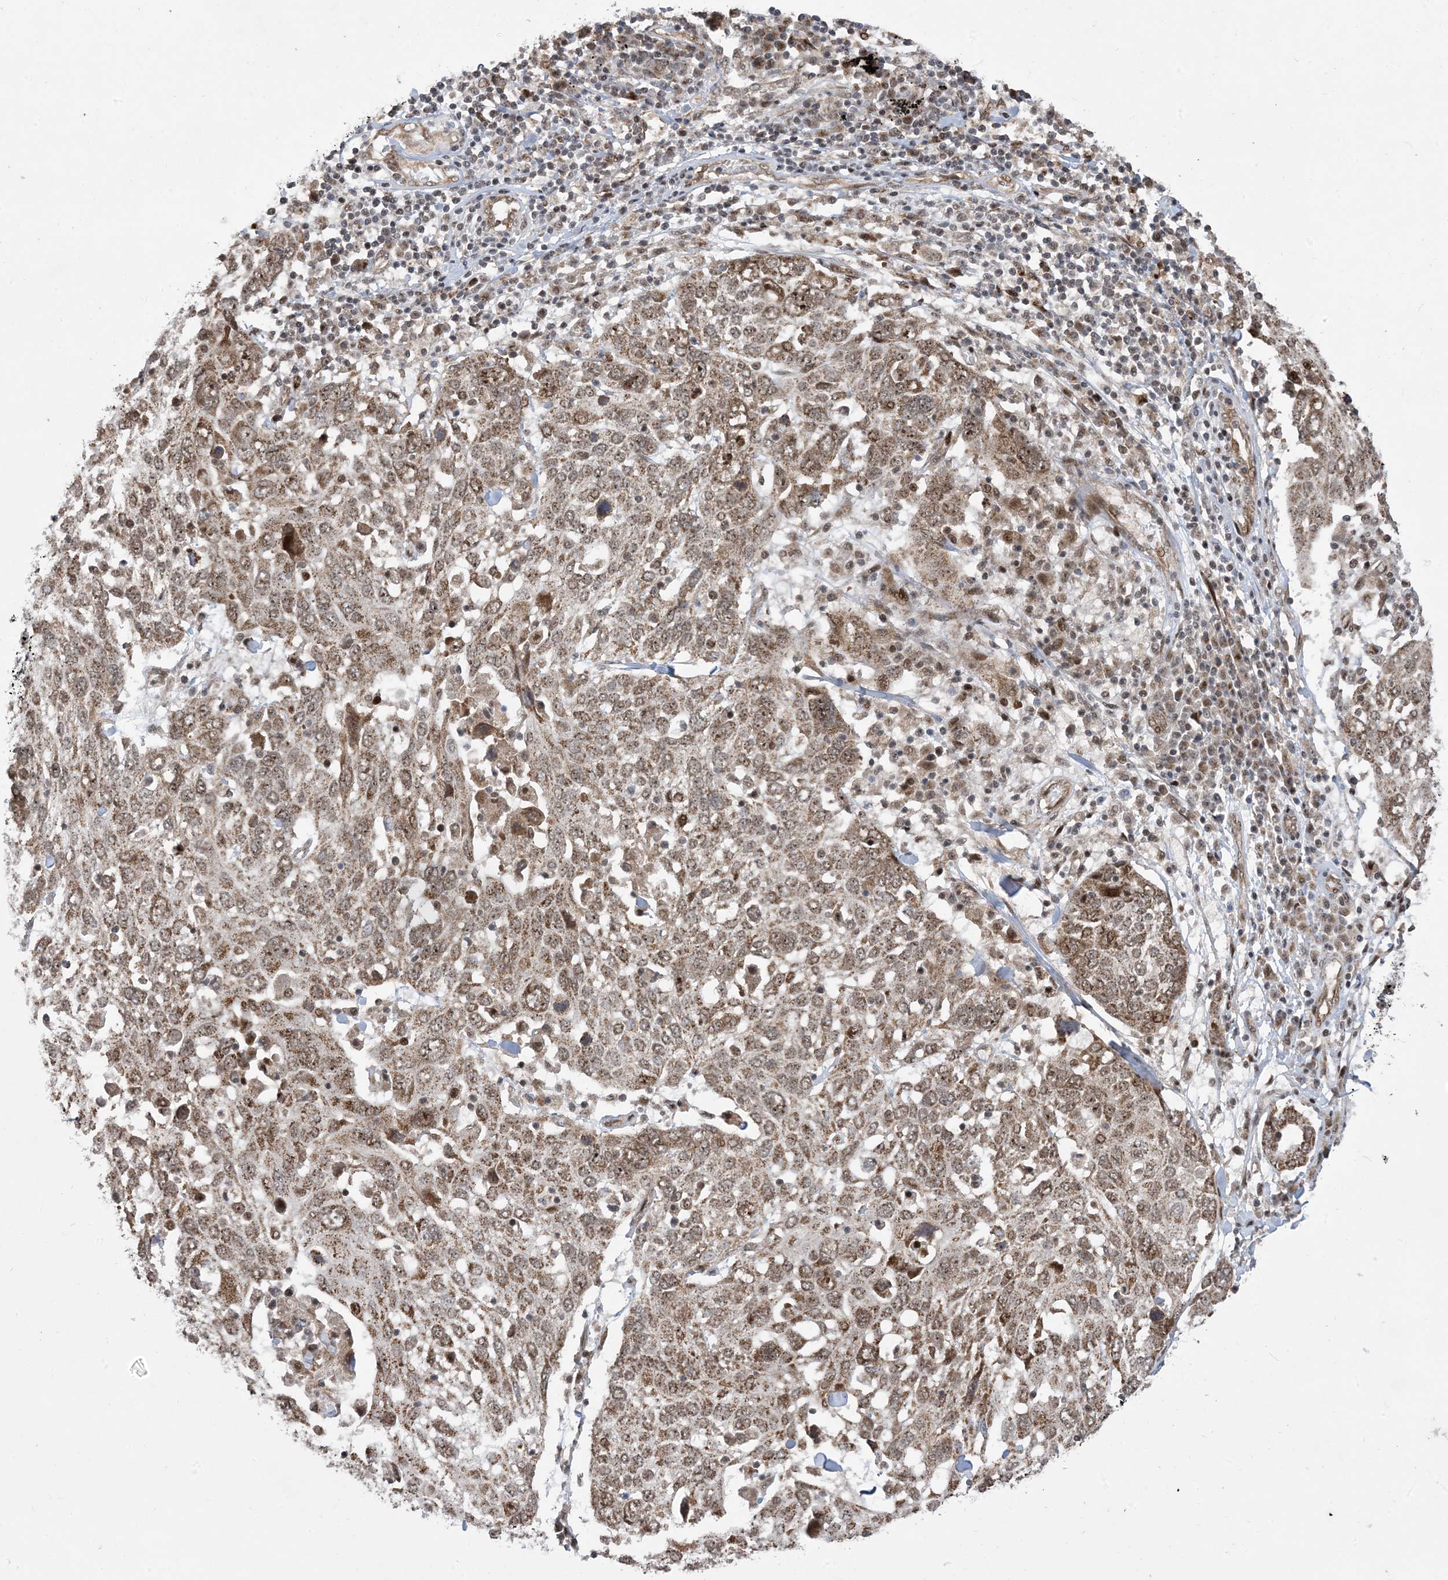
{"staining": {"intensity": "moderate", "quantity": ">75%", "location": "cytoplasmic/membranous,nuclear"}, "tissue": "lung cancer", "cell_type": "Tumor cells", "image_type": "cancer", "snomed": [{"axis": "morphology", "description": "Squamous cell carcinoma, NOS"}, {"axis": "topography", "description": "Lung"}], "caption": "Tumor cells display medium levels of moderate cytoplasmic/membranous and nuclear expression in approximately >75% of cells in lung squamous cell carcinoma. Using DAB (3,3'-diaminobenzidine) (brown) and hematoxylin (blue) stains, captured at high magnification using brightfield microscopy.", "gene": "FAM9B", "patient": {"sex": "male", "age": 65}}